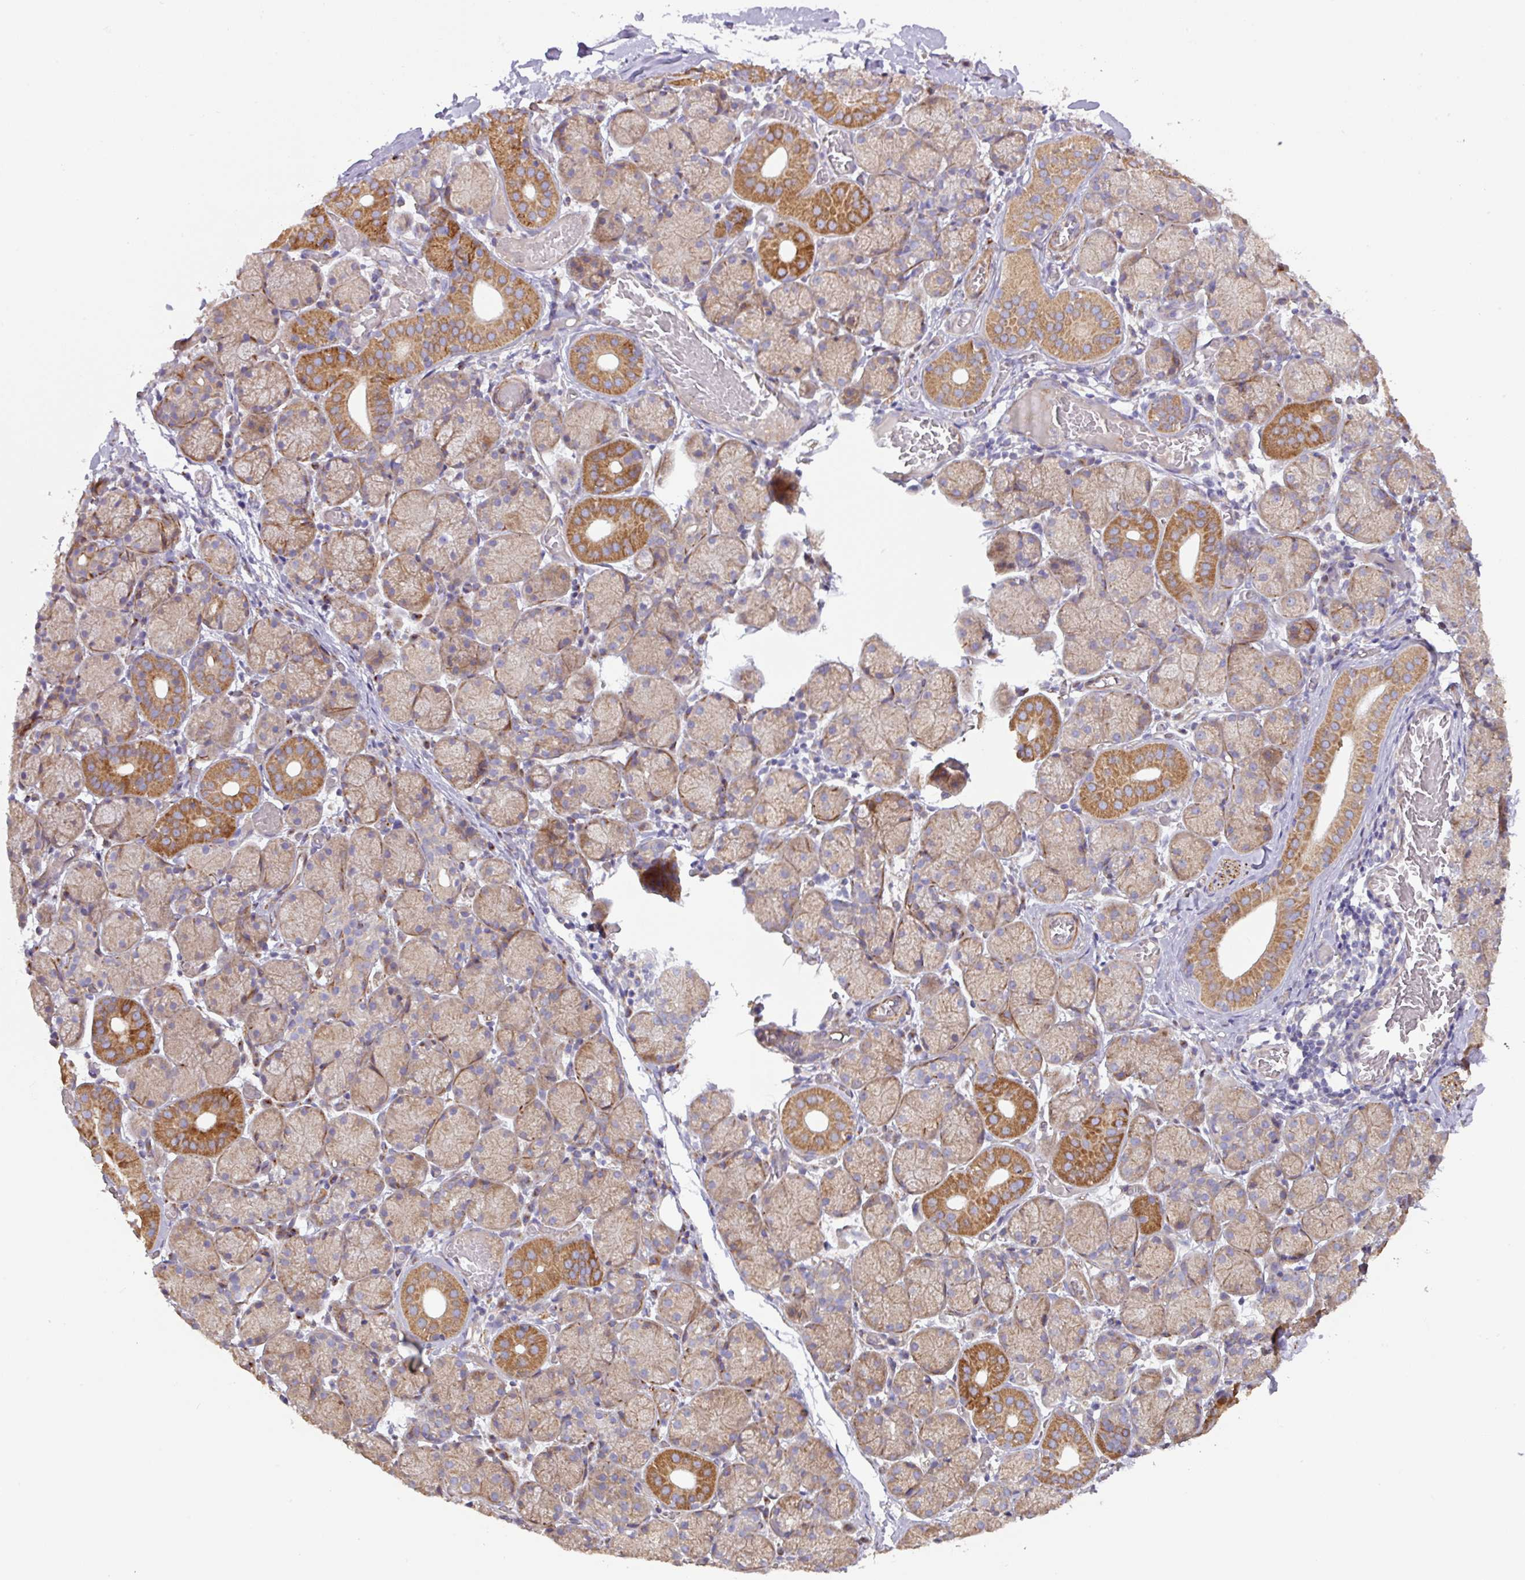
{"staining": {"intensity": "moderate", "quantity": "25%-75%", "location": "cytoplasmic/membranous"}, "tissue": "salivary gland", "cell_type": "Glandular cells", "image_type": "normal", "snomed": [{"axis": "morphology", "description": "Normal tissue, NOS"}, {"axis": "topography", "description": "Salivary gland"}], "caption": "Approximately 25%-75% of glandular cells in unremarkable human salivary gland show moderate cytoplasmic/membranous protein expression as visualized by brown immunohistochemical staining.", "gene": "MRRF", "patient": {"sex": "female", "age": 24}}